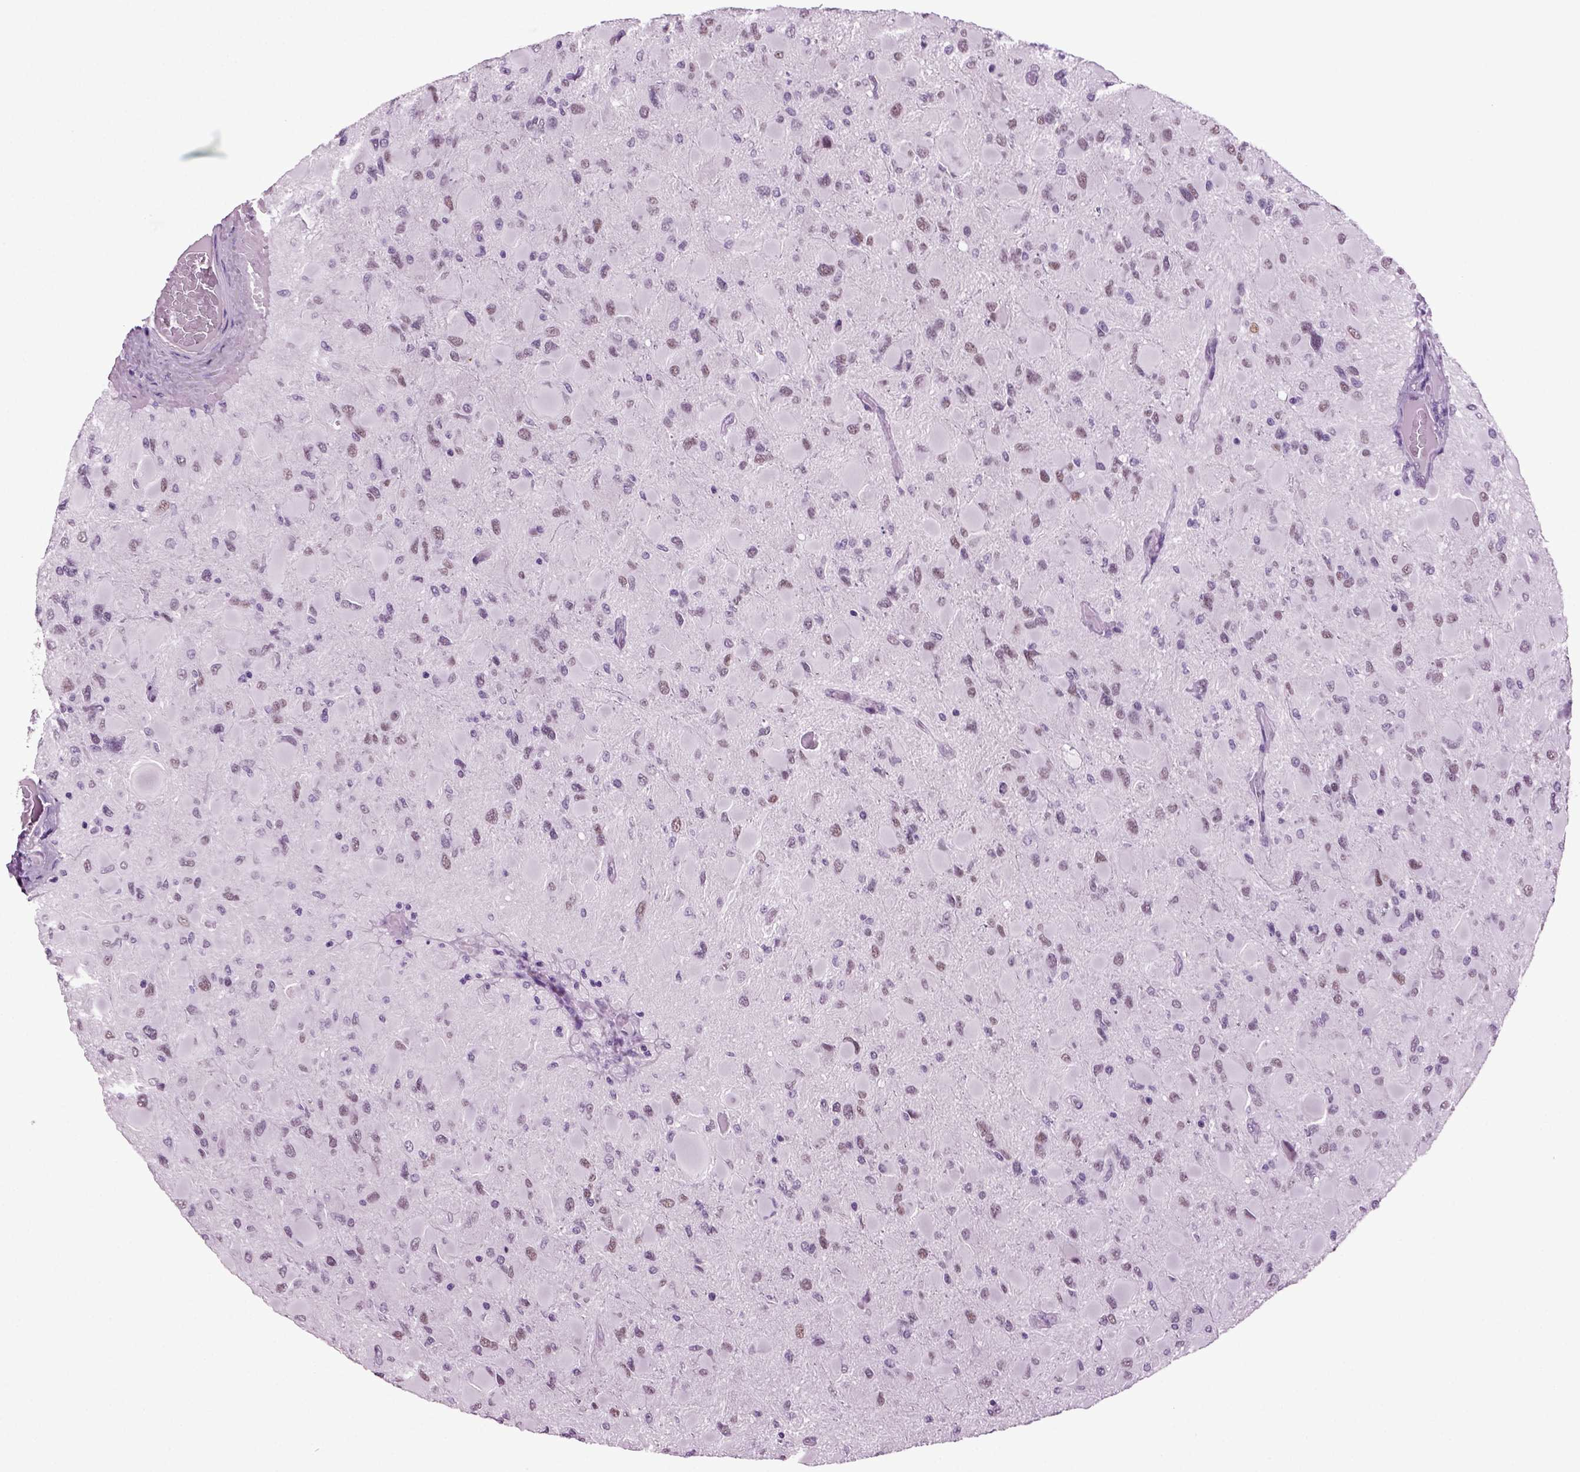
{"staining": {"intensity": "weak", "quantity": "<25%", "location": "nuclear"}, "tissue": "glioma", "cell_type": "Tumor cells", "image_type": "cancer", "snomed": [{"axis": "morphology", "description": "Glioma, malignant, High grade"}, {"axis": "topography", "description": "Cerebral cortex"}], "caption": "Human glioma stained for a protein using immunohistochemistry reveals no positivity in tumor cells.", "gene": "RFX3", "patient": {"sex": "female", "age": 36}}